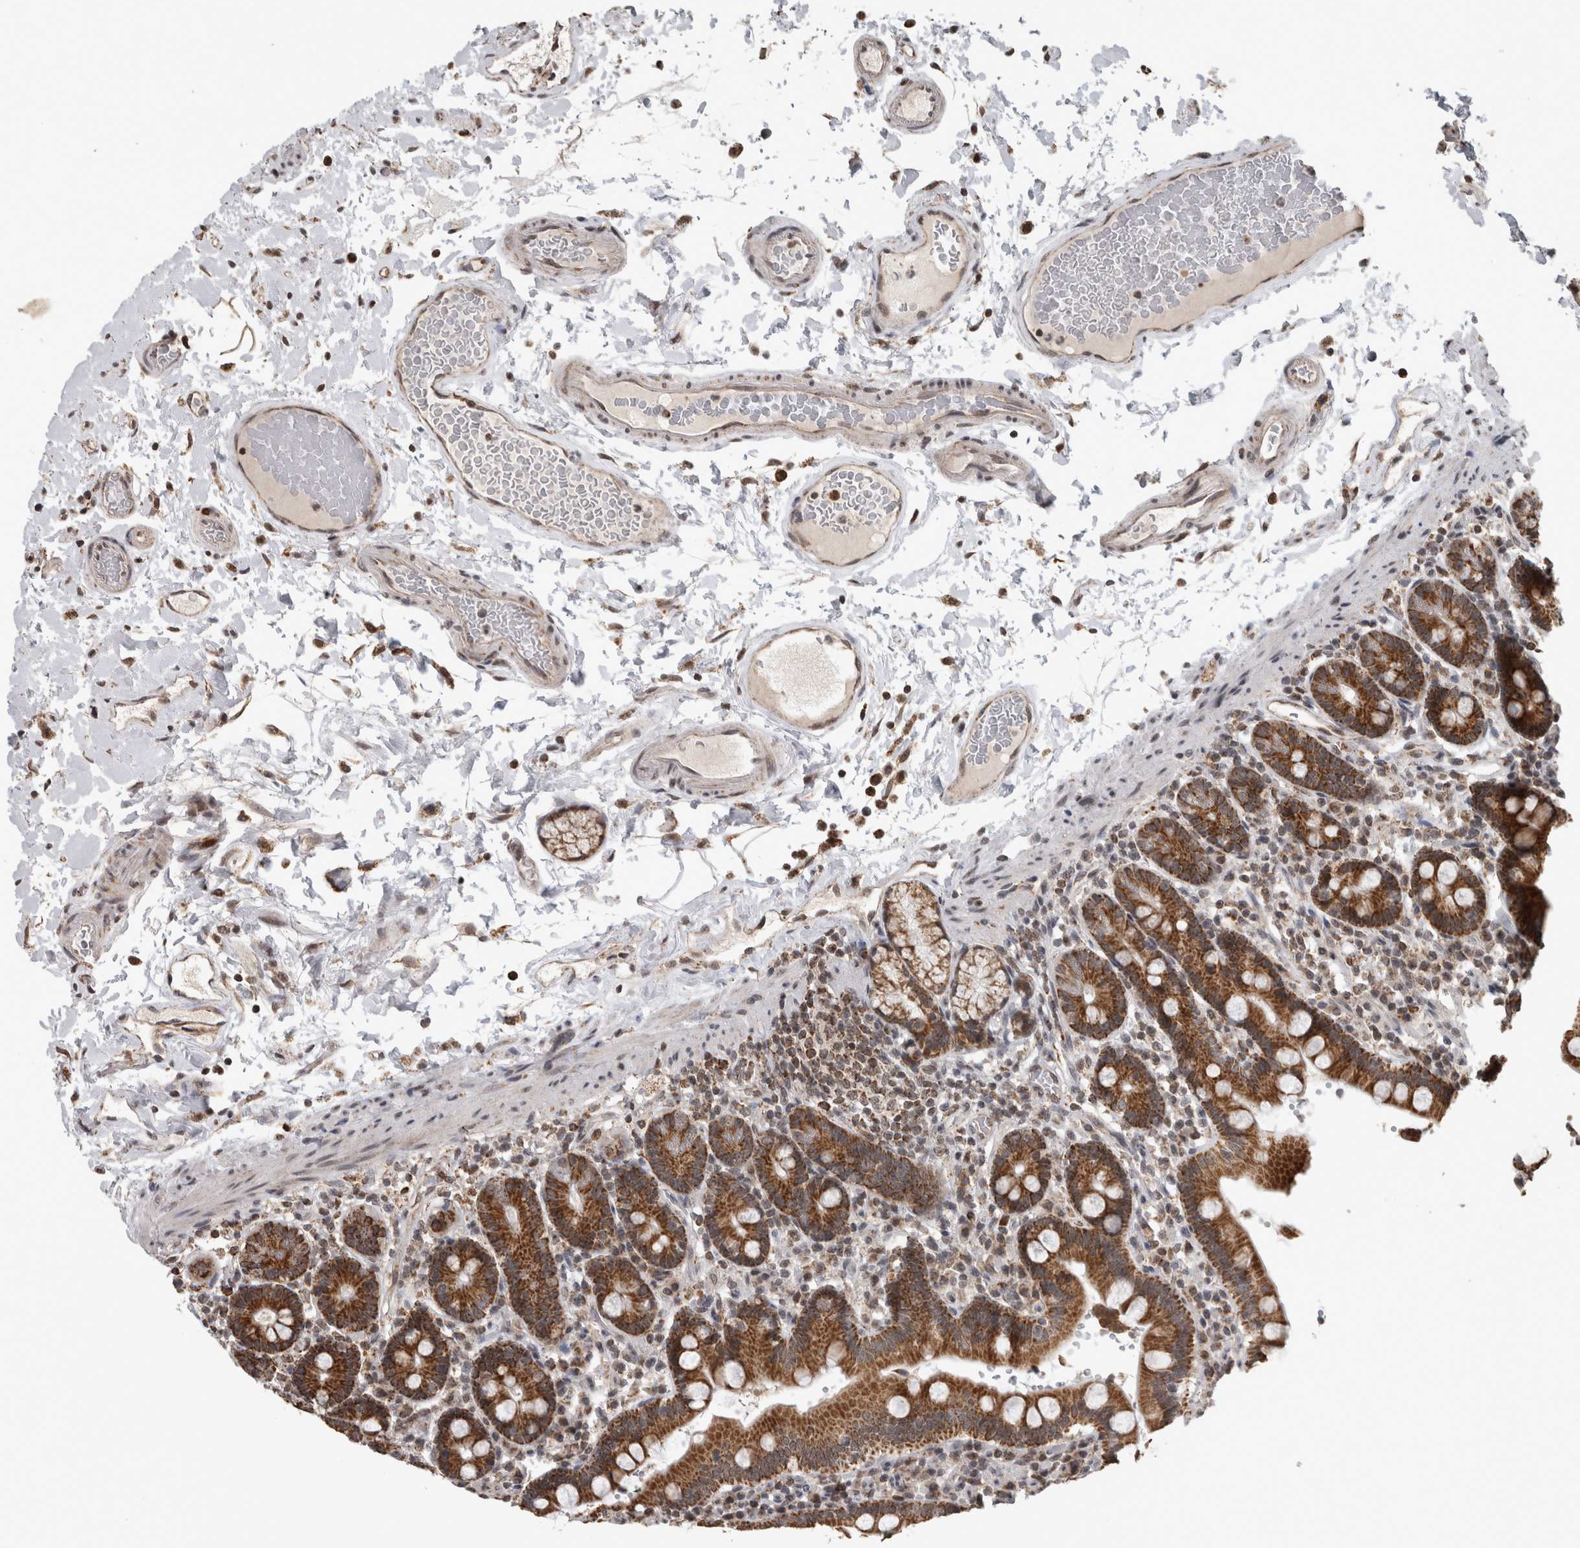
{"staining": {"intensity": "strong", "quantity": ">75%", "location": "cytoplasmic/membranous"}, "tissue": "duodenum", "cell_type": "Glandular cells", "image_type": "normal", "snomed": [{"axis": "morphology", "description": "Normal tissue, NOS"}, {"axis": "topography", "description": "Small intestine, NOS"}], "caption": "DAB immunohistochemical staining of normal duodenum exhibits strong cytoplasmic/membranous protein staining in approximately >75% of glandular cells.", "gene": "OR2K2", "patient": {"sex": "female", "age": 71}}